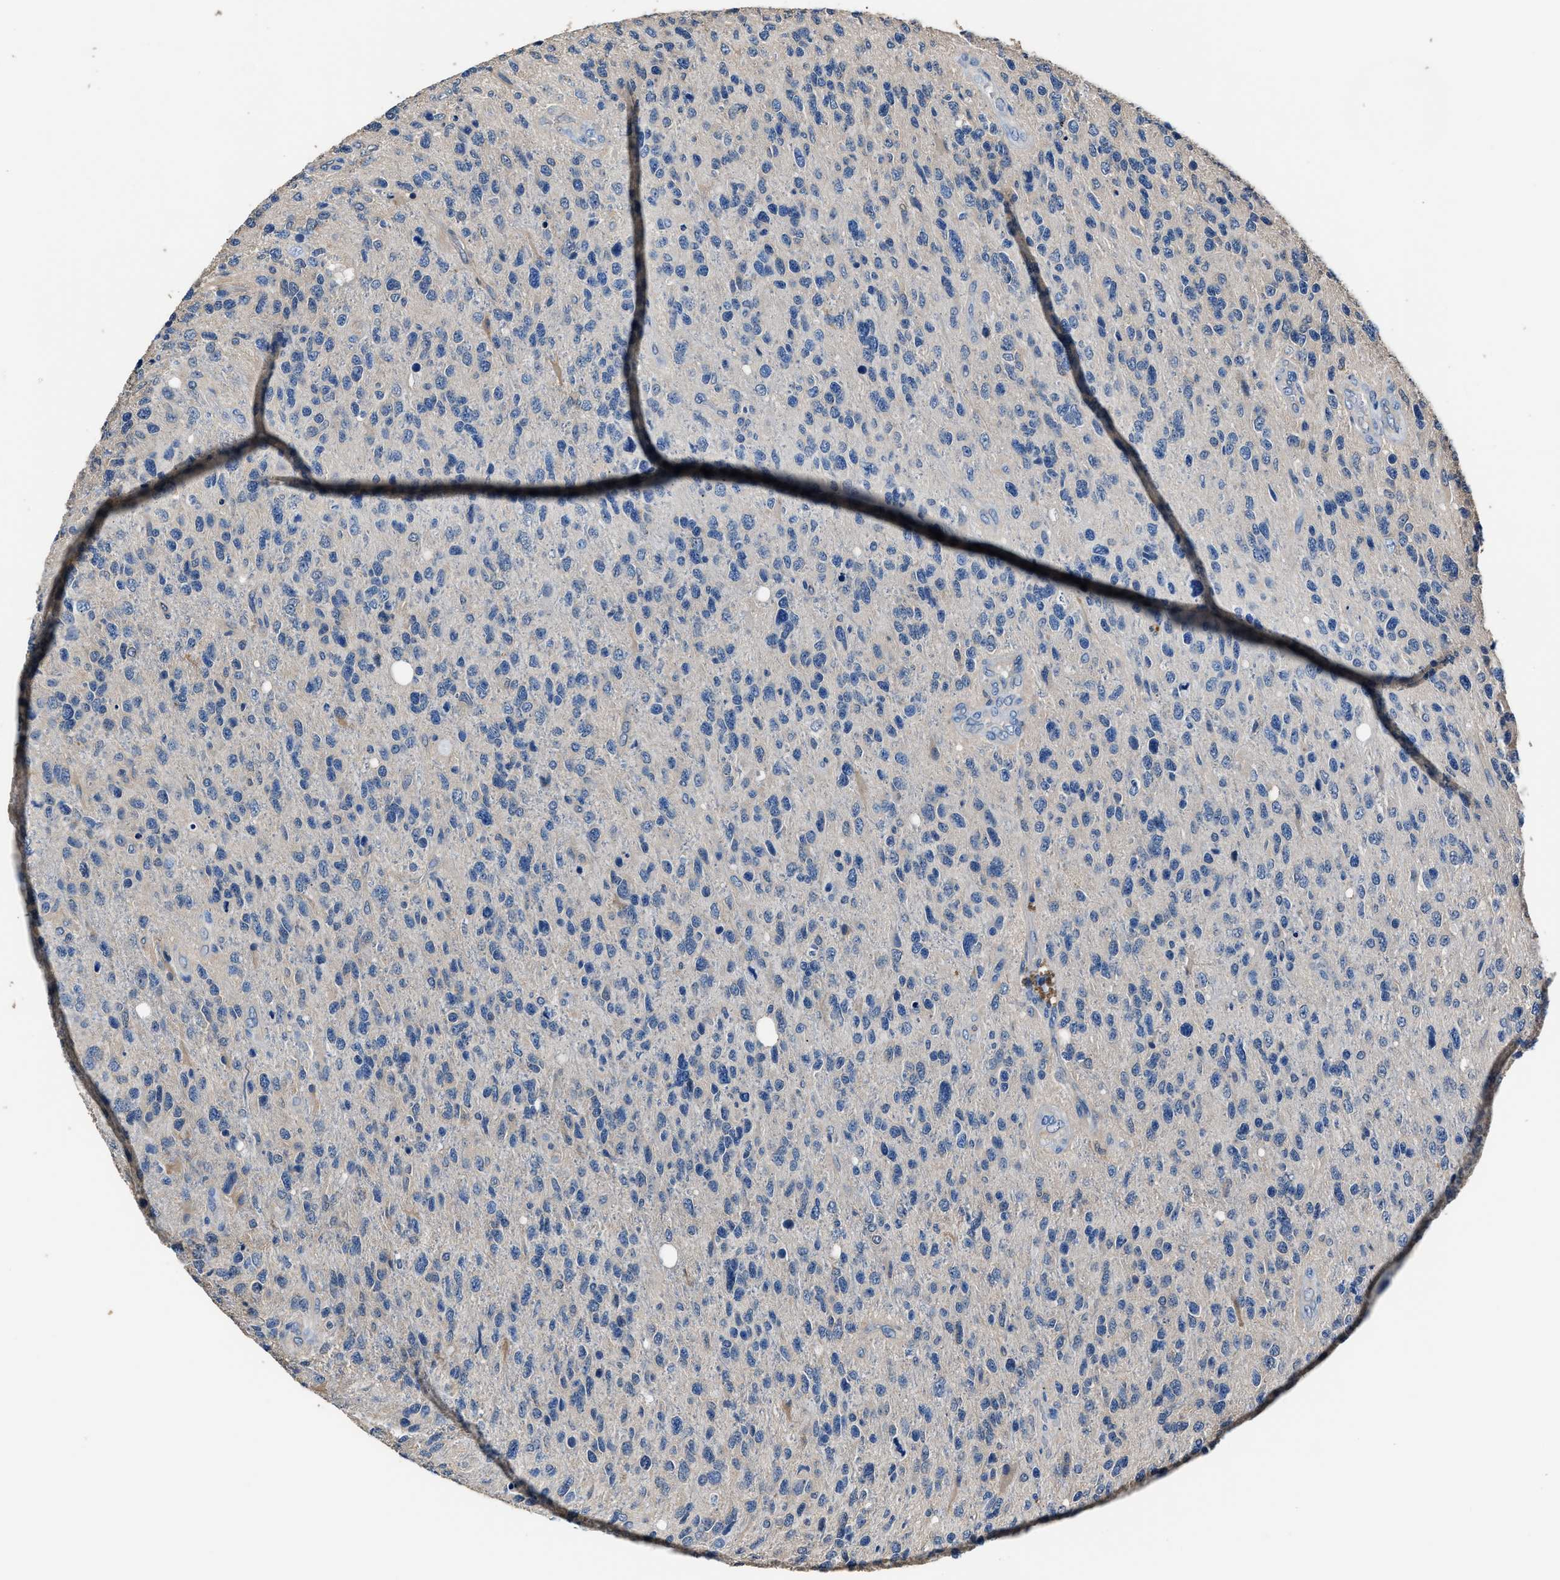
{"staining": {"intensity": "negative", "quantity": "none", "location": "none"}, "tissue": "glioma", "cell_type": "Tumor cells", "image_type": "cancer", "snomed": [{"axis": "morphology", "description": "Glioma, malignant, High grade"}, {"axis": "topography", "description": "Brain"}], "caption": "There is no significant expression in tumor cells of glioma. Nuclei are stained in blue.", "gene": "GSTP1", "patient": {"sex": "female", "age": 58}}